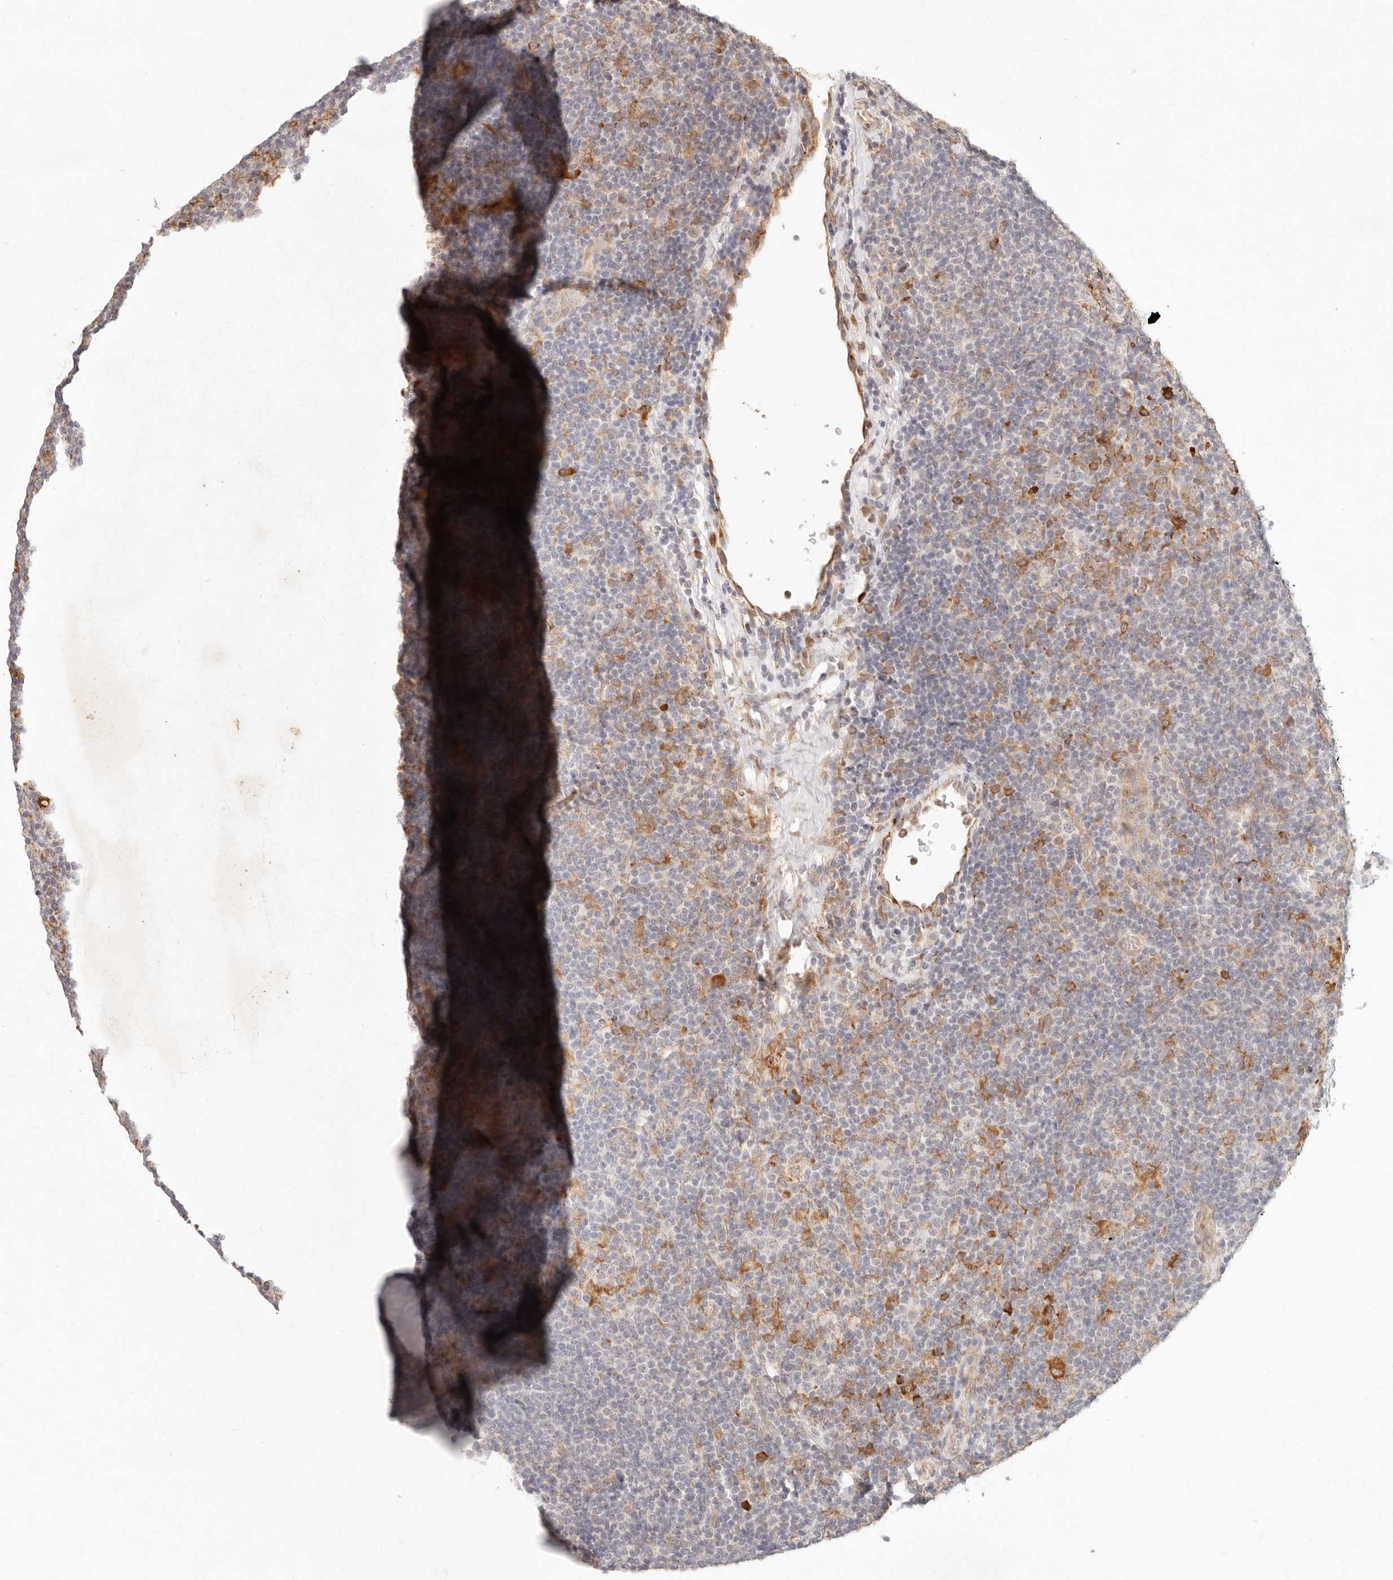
{"staining": {"intensity": "negative", "quantity": "none", "location": "none"}, "tissue": "lymphoma", "cell_type": "Tumor cells", "image_type": "cancer", "snomed": [{"axis": "morphology", "description": "Hodgkin's disease, NOS"}, {"axis": "topography", "description": "Lymph node"}], "caption": "Human Hodgkin's disease stained for a protein using IHC exhibits no staining in tumor cells.", "gene": "C1orf127", "patient": {"sex": "female", "age": 57}}